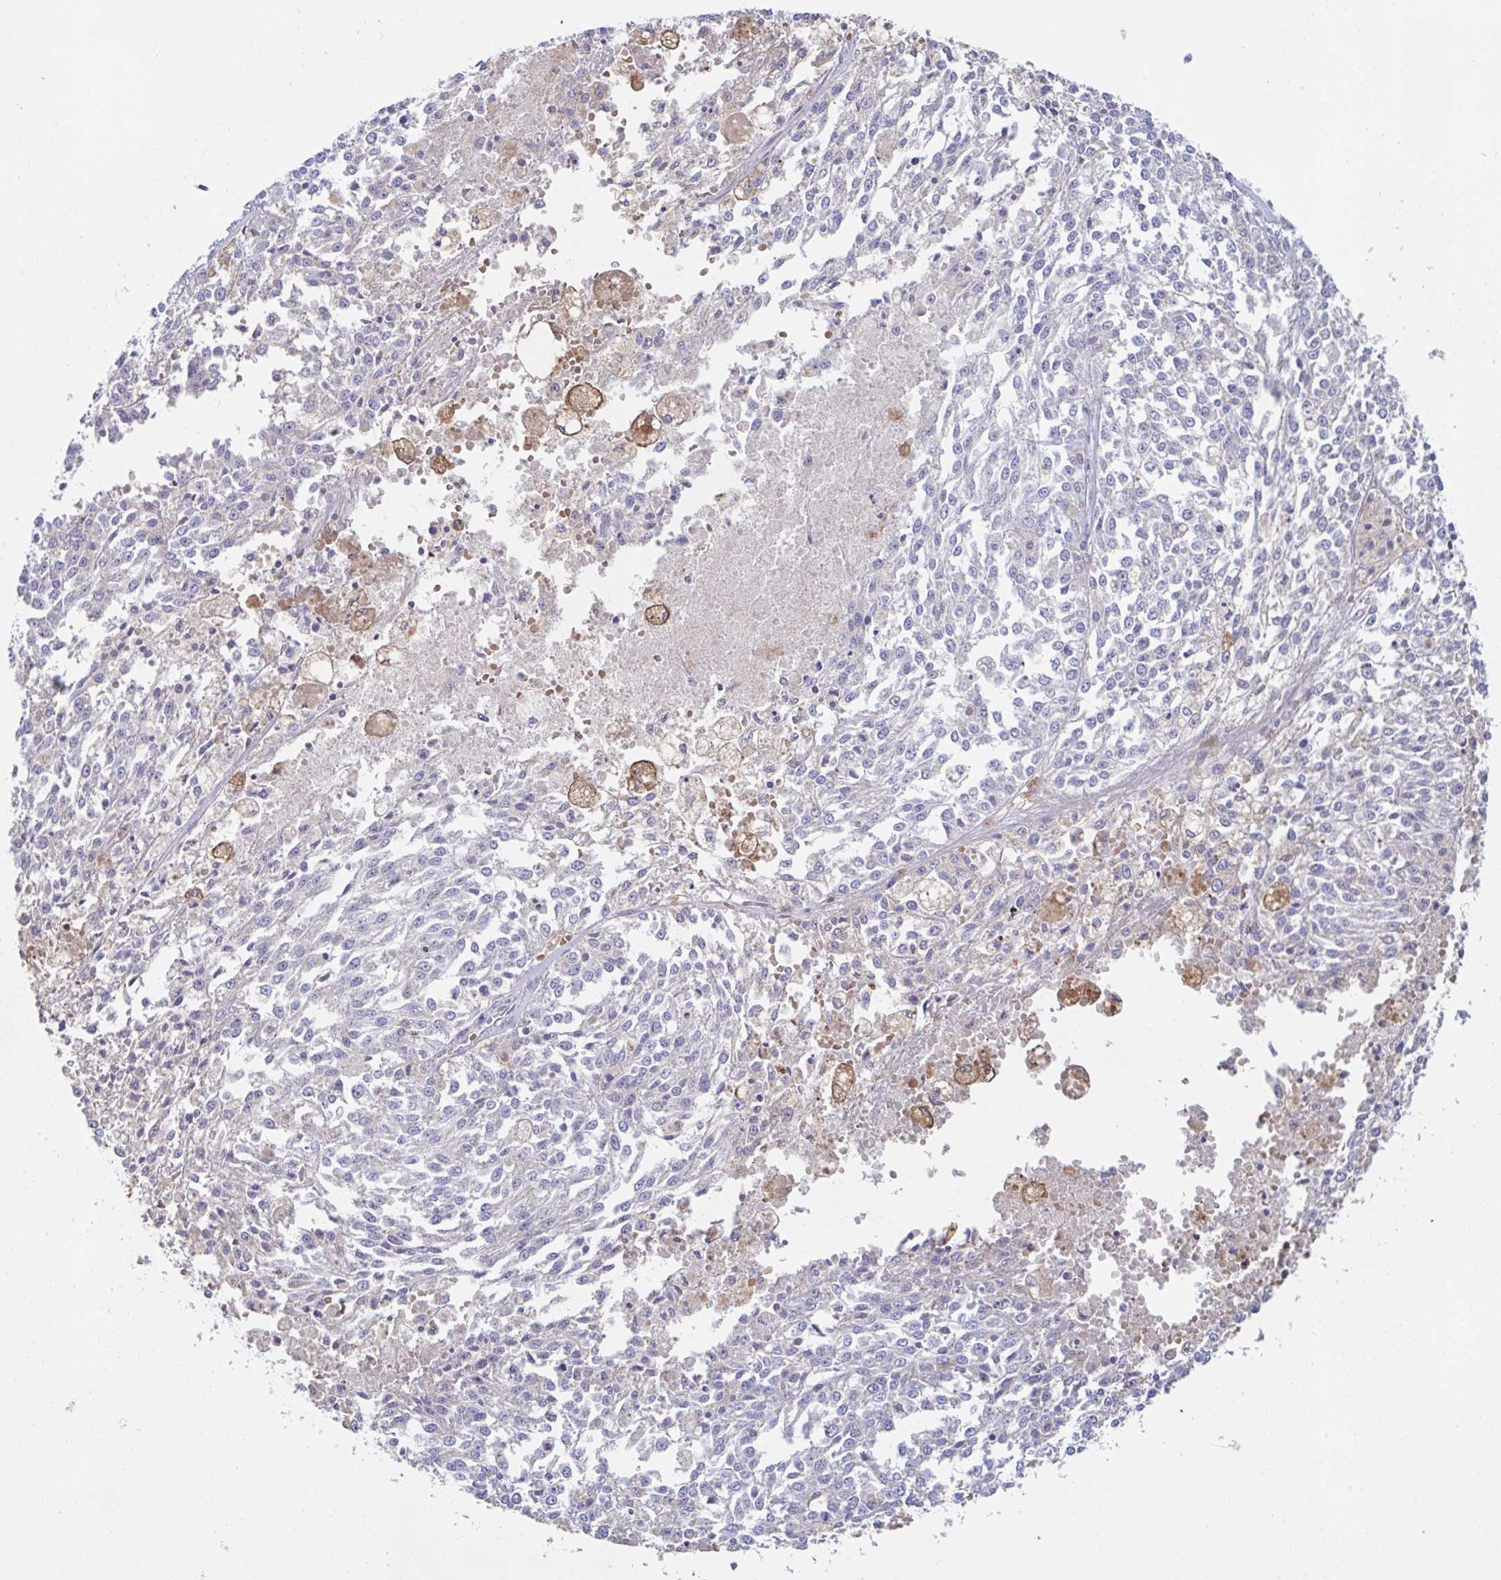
{"staining": {"intensity": "negative", "quantity": "none", "location": "none"}, "tissue": "melanoma", "cell_type": "Tumor cells", "image_type": "cancer", "snomed": [{"axis": "morphology", "description": "Malignant melanoma, NOS"}, {"axis": "topography", "description": "Skin"}], "caption": "The histopathology image displays no staining of tumor cells in malignant melanoma. The staining is performed using DAB brown chromogen with nuclei counter-stained in using hematoxylin.", "gene": "TFAP2C", "patient": {"sex": "female", "age": 64}}